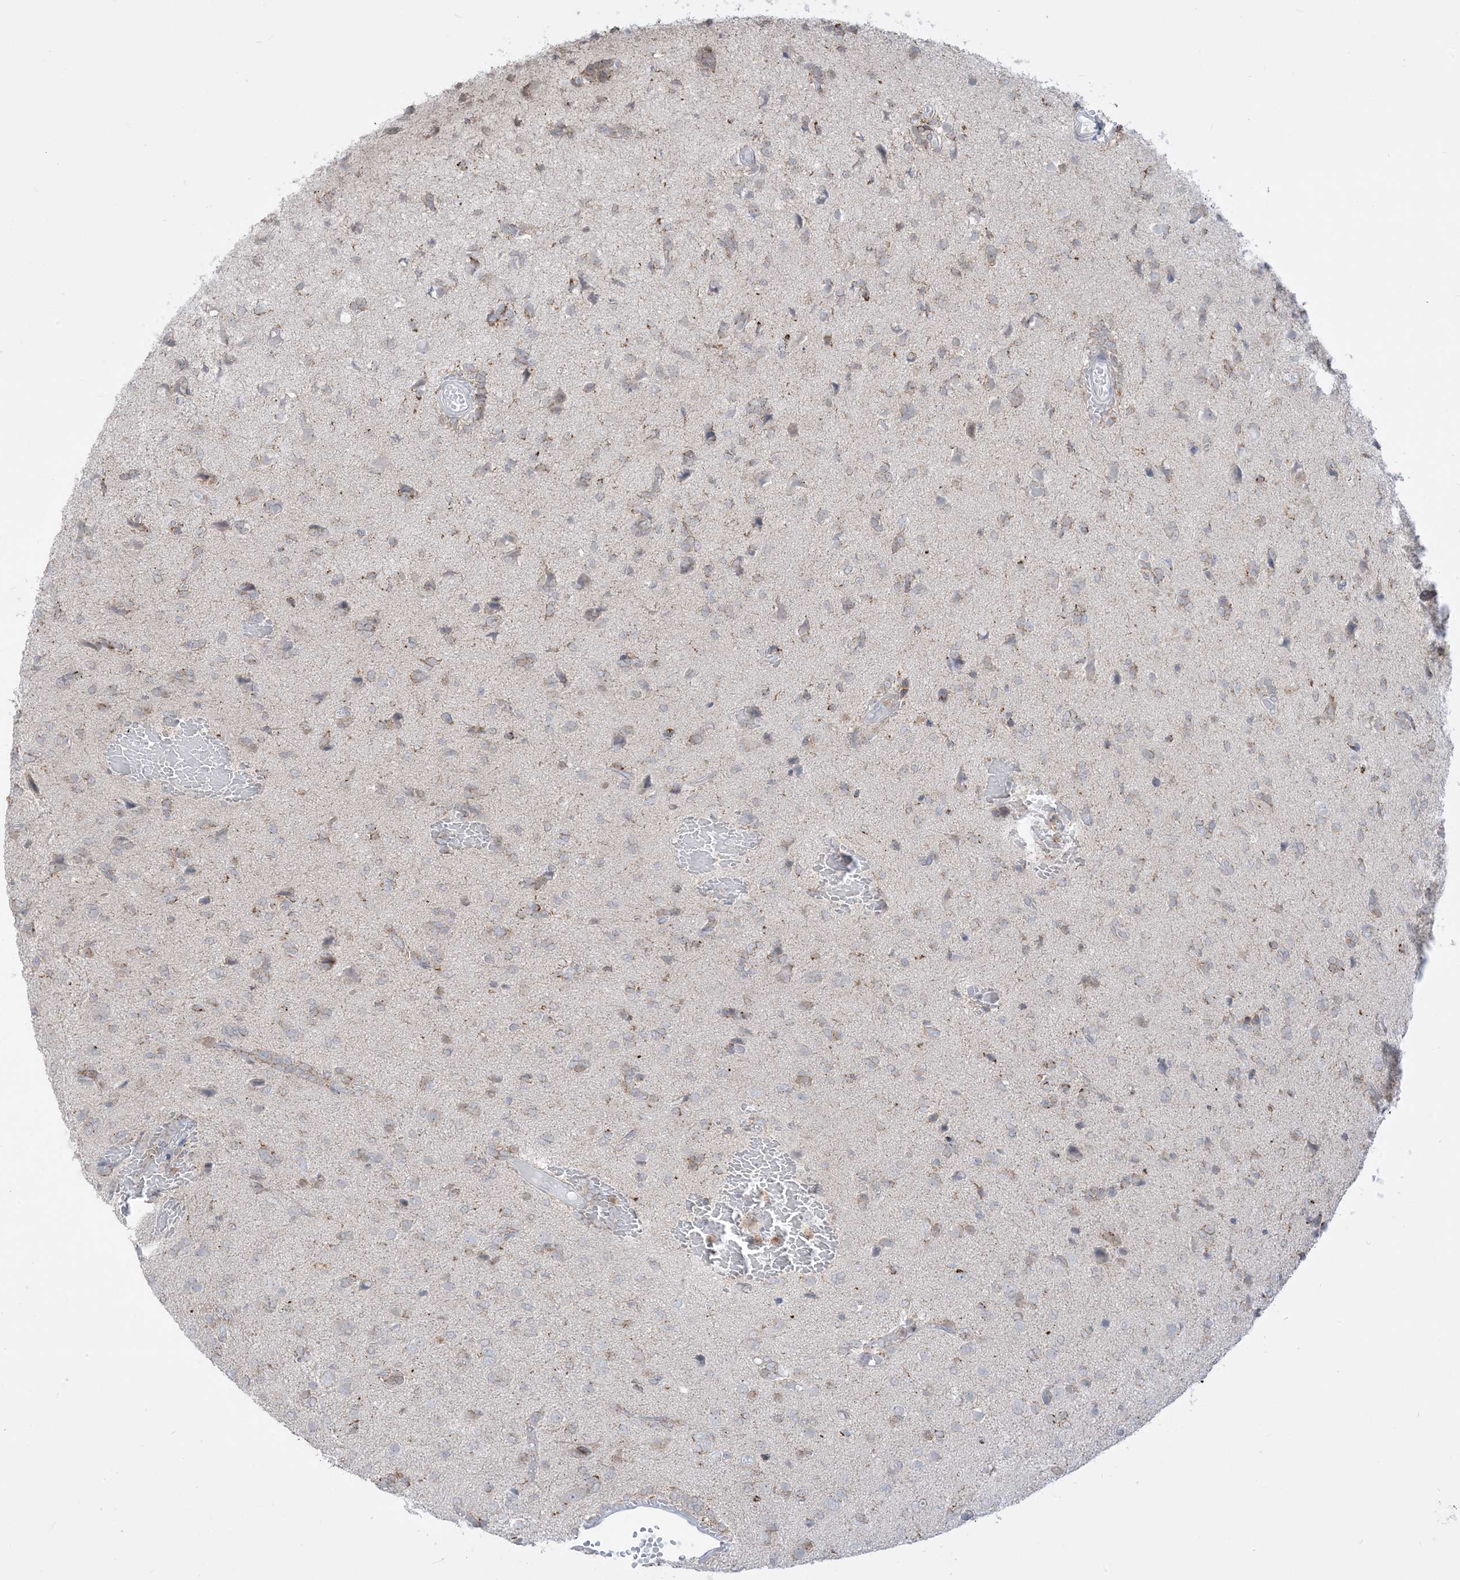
{"staining": {"intensity": "weak", "quantity": "25%-75%", "location": "cytoplasmic/membranous"}, "tissue": "glioma", "cell_type": "Tumor cells", "image_type": "cancer", "snomed": [{"axis": "morphology", "description": "Glioma, malignant, High grade"}, {"axis": "topography", "description": "Brain"}], "caption": "Immunohistochemical staining of human high-grade glioma (malignant) shows low levels of weak cytoplasmic/membranous positivity in about 25%-75% of tumor cells.", "gene": "KANSL3", "patient": {"sex": "female", "age": 59}}